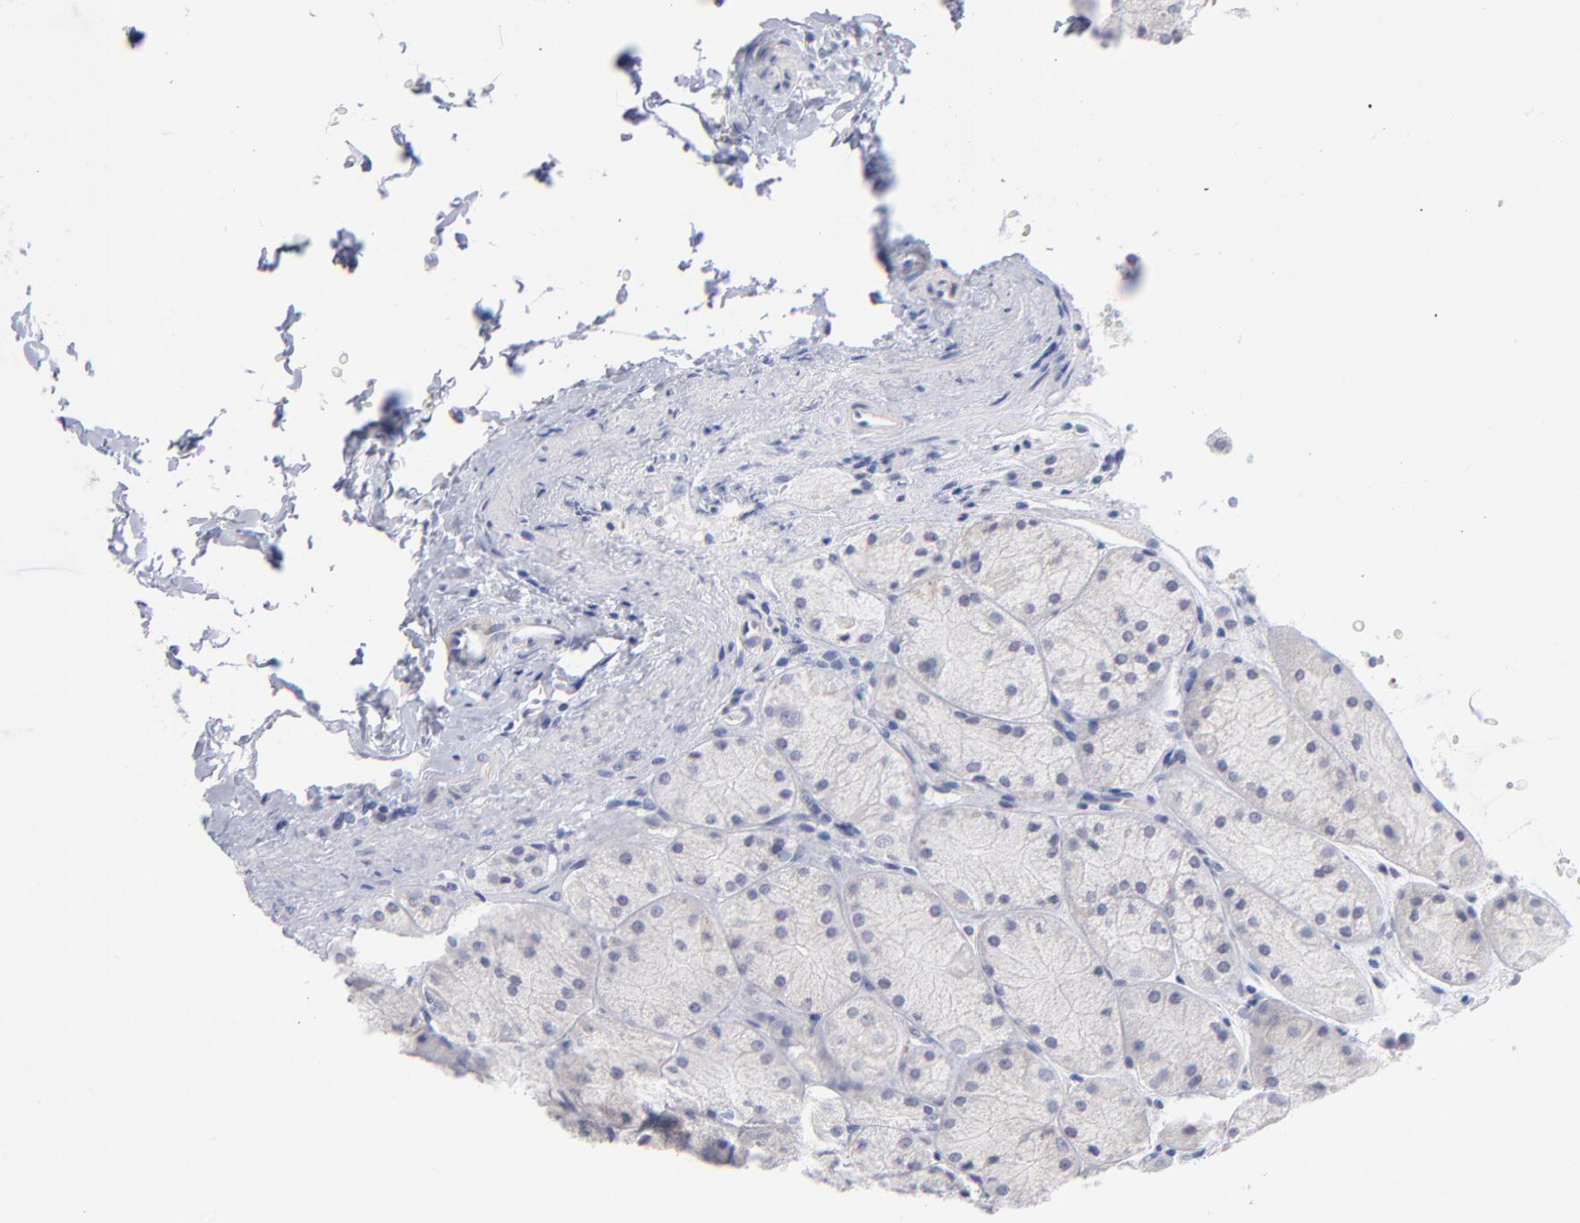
{"staining": {"intensity": "negative", "quantity": "none", "location": "none"}, "tissue": "stomach", "cell_type": "Glandular cells", "image_type": "normal", "snomed": [{"axis": "morphology", "description": "Normal tissue, NOS"}, {"axis": "topography", "description": "Stomach, upper"}], "caption": "Immunohistochemistry of normal stomach reveals no staining in glandular cells.", "gene": "MTHFD2", "patient": {"sex": "female", "age": 56}}